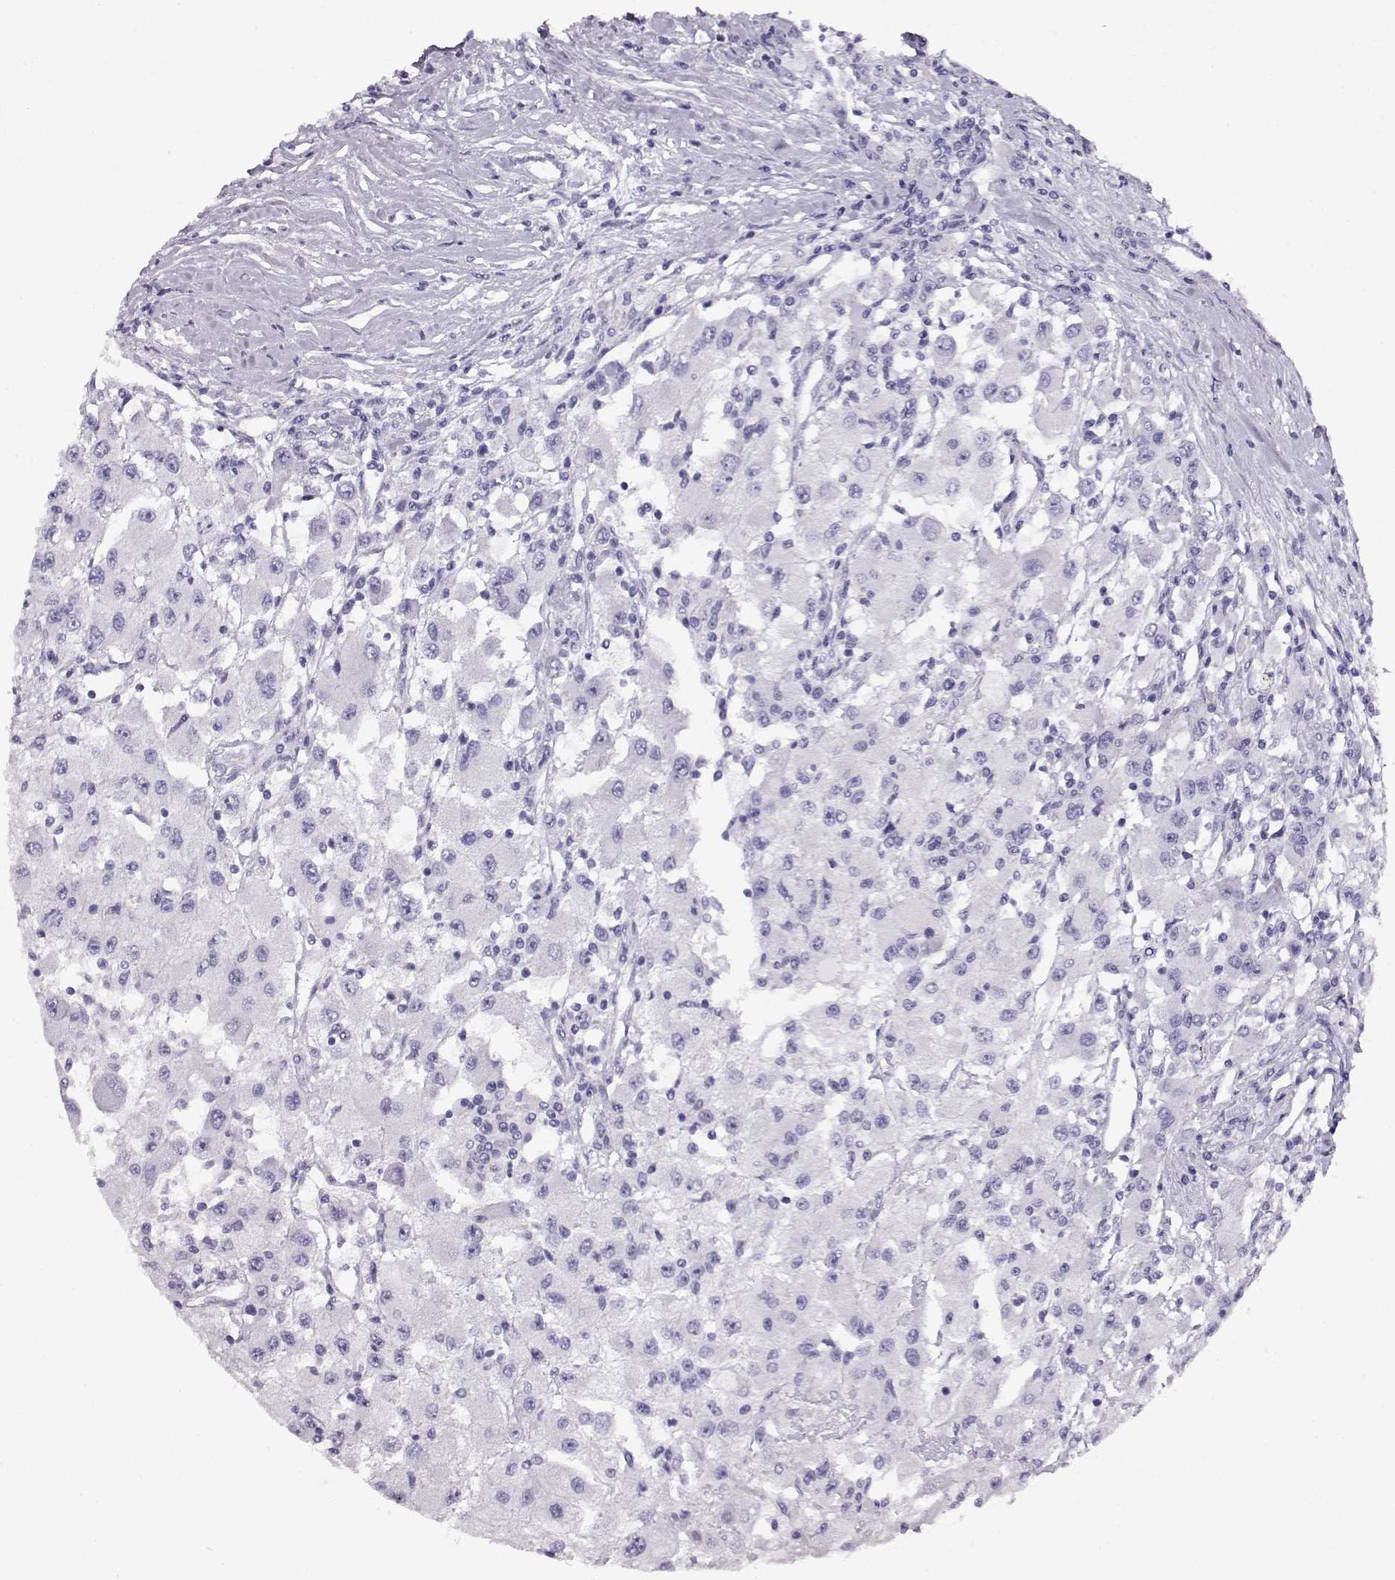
{"staining": {"intensity": "negative", "quantity": "none", "location": "none"}, "tissue": "renal cancer", "cell_type": "Tumor cells", "image_type": "cancer", "snomed": [{"axis": "morphology", "description": "Adenocarcinoma, NOS"}, {"axis": "topography", "description": "Kidney"}], "caption": "Immunohistochemistry image of renal adenocarcinoma stained for a protein (brown), which demonstrates no expression in tumor cells.", "gene": "ACTN2", "patient": {"sex": "female", "age": 67}}